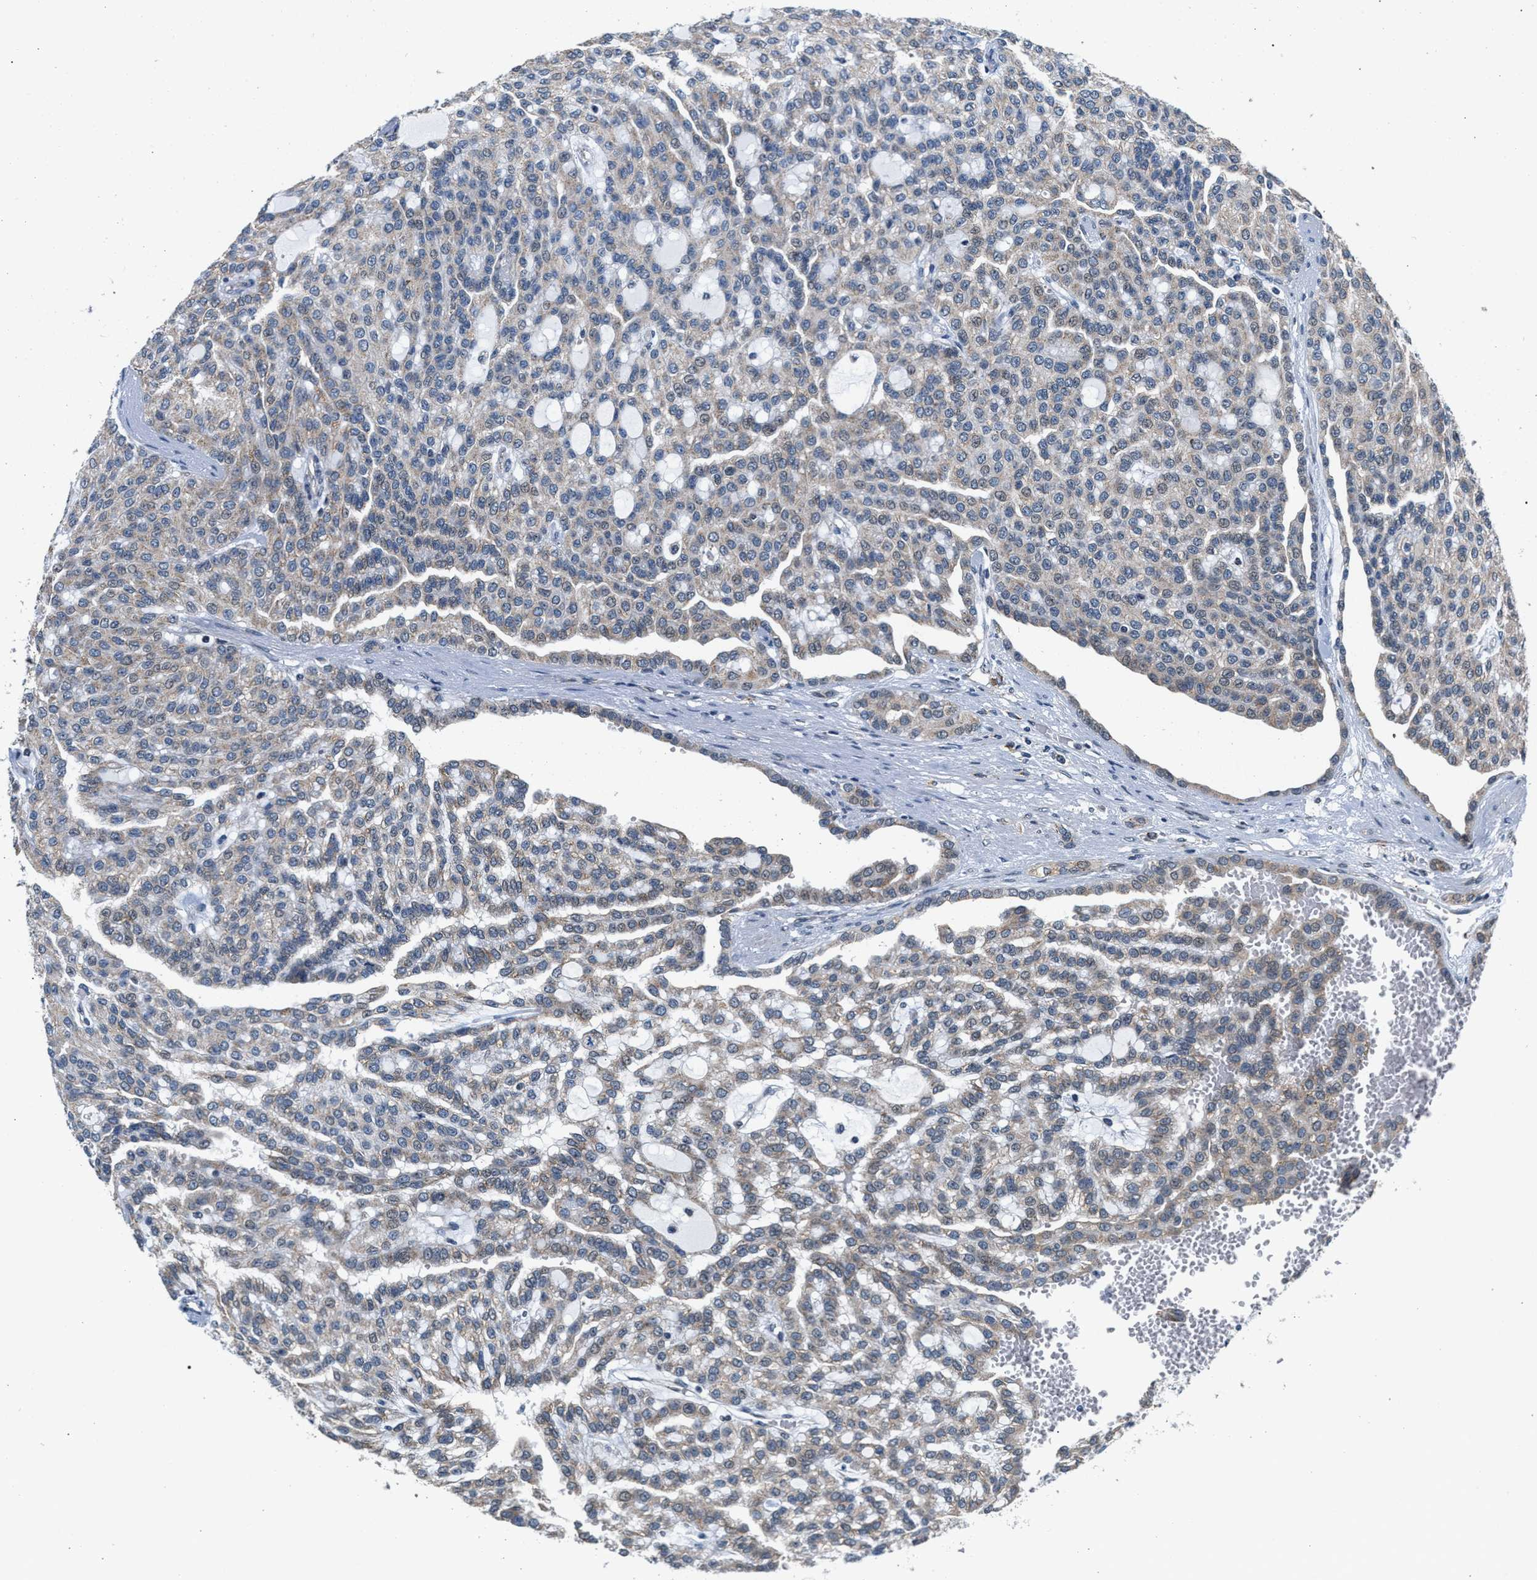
{"staining": {"intensity": "negative", "quantity": "none", "location": "none"}, "tissue": "renal cancer", "cell_type": "Tumor cells", "image_type": "cancer", "snomed": [{"axis": "morphology", "description": "Adenocarcinoma, NOS"}, {"axis": "topography", "description": "Kidney"}], "caption": "Renal cancer (adenocarcinoma) was stained to show a protein in brown. There is no significant staining in tumor cells.", "gene": "KCNMB2", "patient": {"sex": "male", "age": 63}}